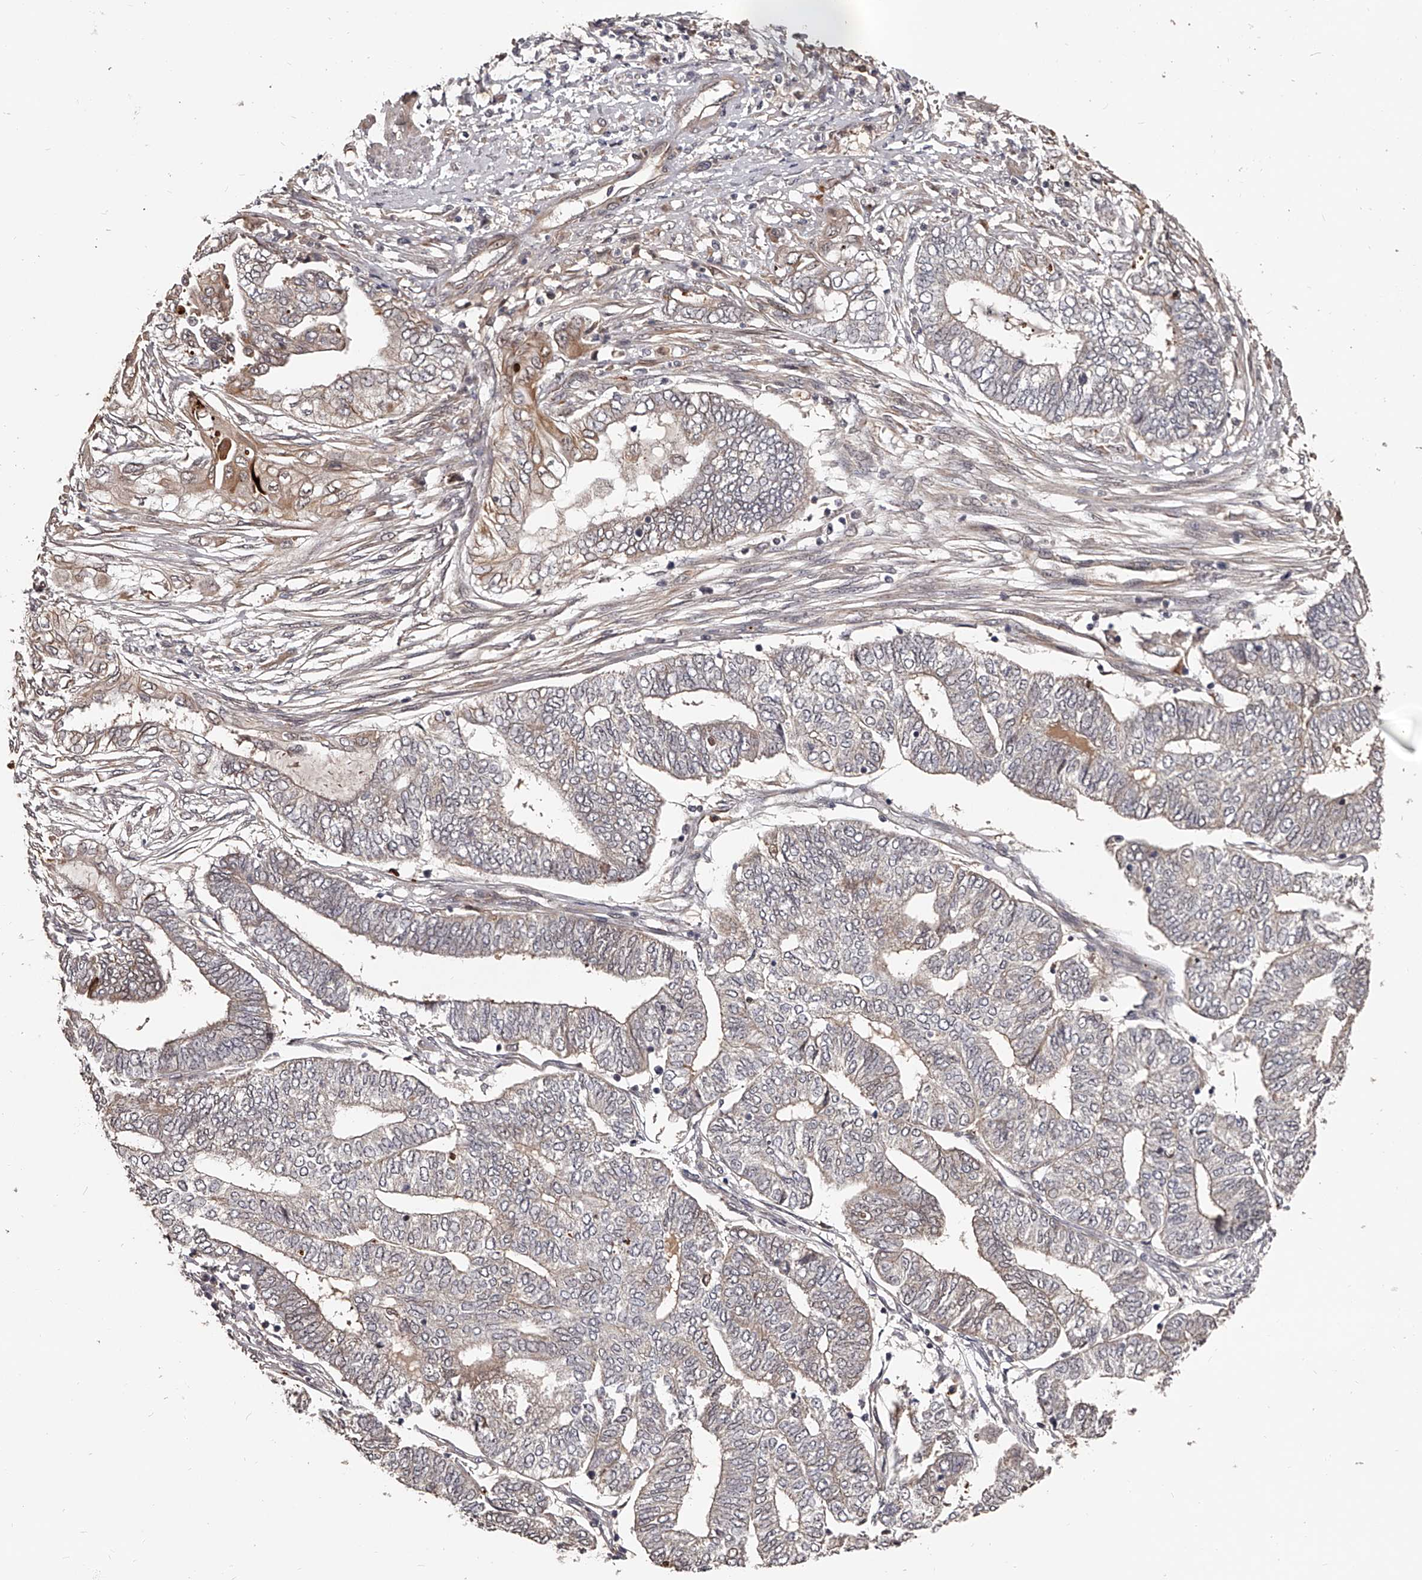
{"staining": {"intensity": "weak", "quantity": "25%-75%", "location": "cytoplasmic/membranous"}, "tissue": "endometrial cancer", "cell_type": "Tumor cells", "image_type": "cancer", "snomed": [{"axis": "morphology", "description": "Adenocarcinoma, NOS"}, {"axis": "topography", "description": "Uterus"}, {"axis": "topography", "description": "Endometrium"}], "caption": "Human endometrial cancer stained for a protein (brown) displays weak cytoplasmic/membranous positive staining in approximately 25%-75% of tumor cells.", "gene": "URGCP", "patient": {"sex": "female", "age": 70}}